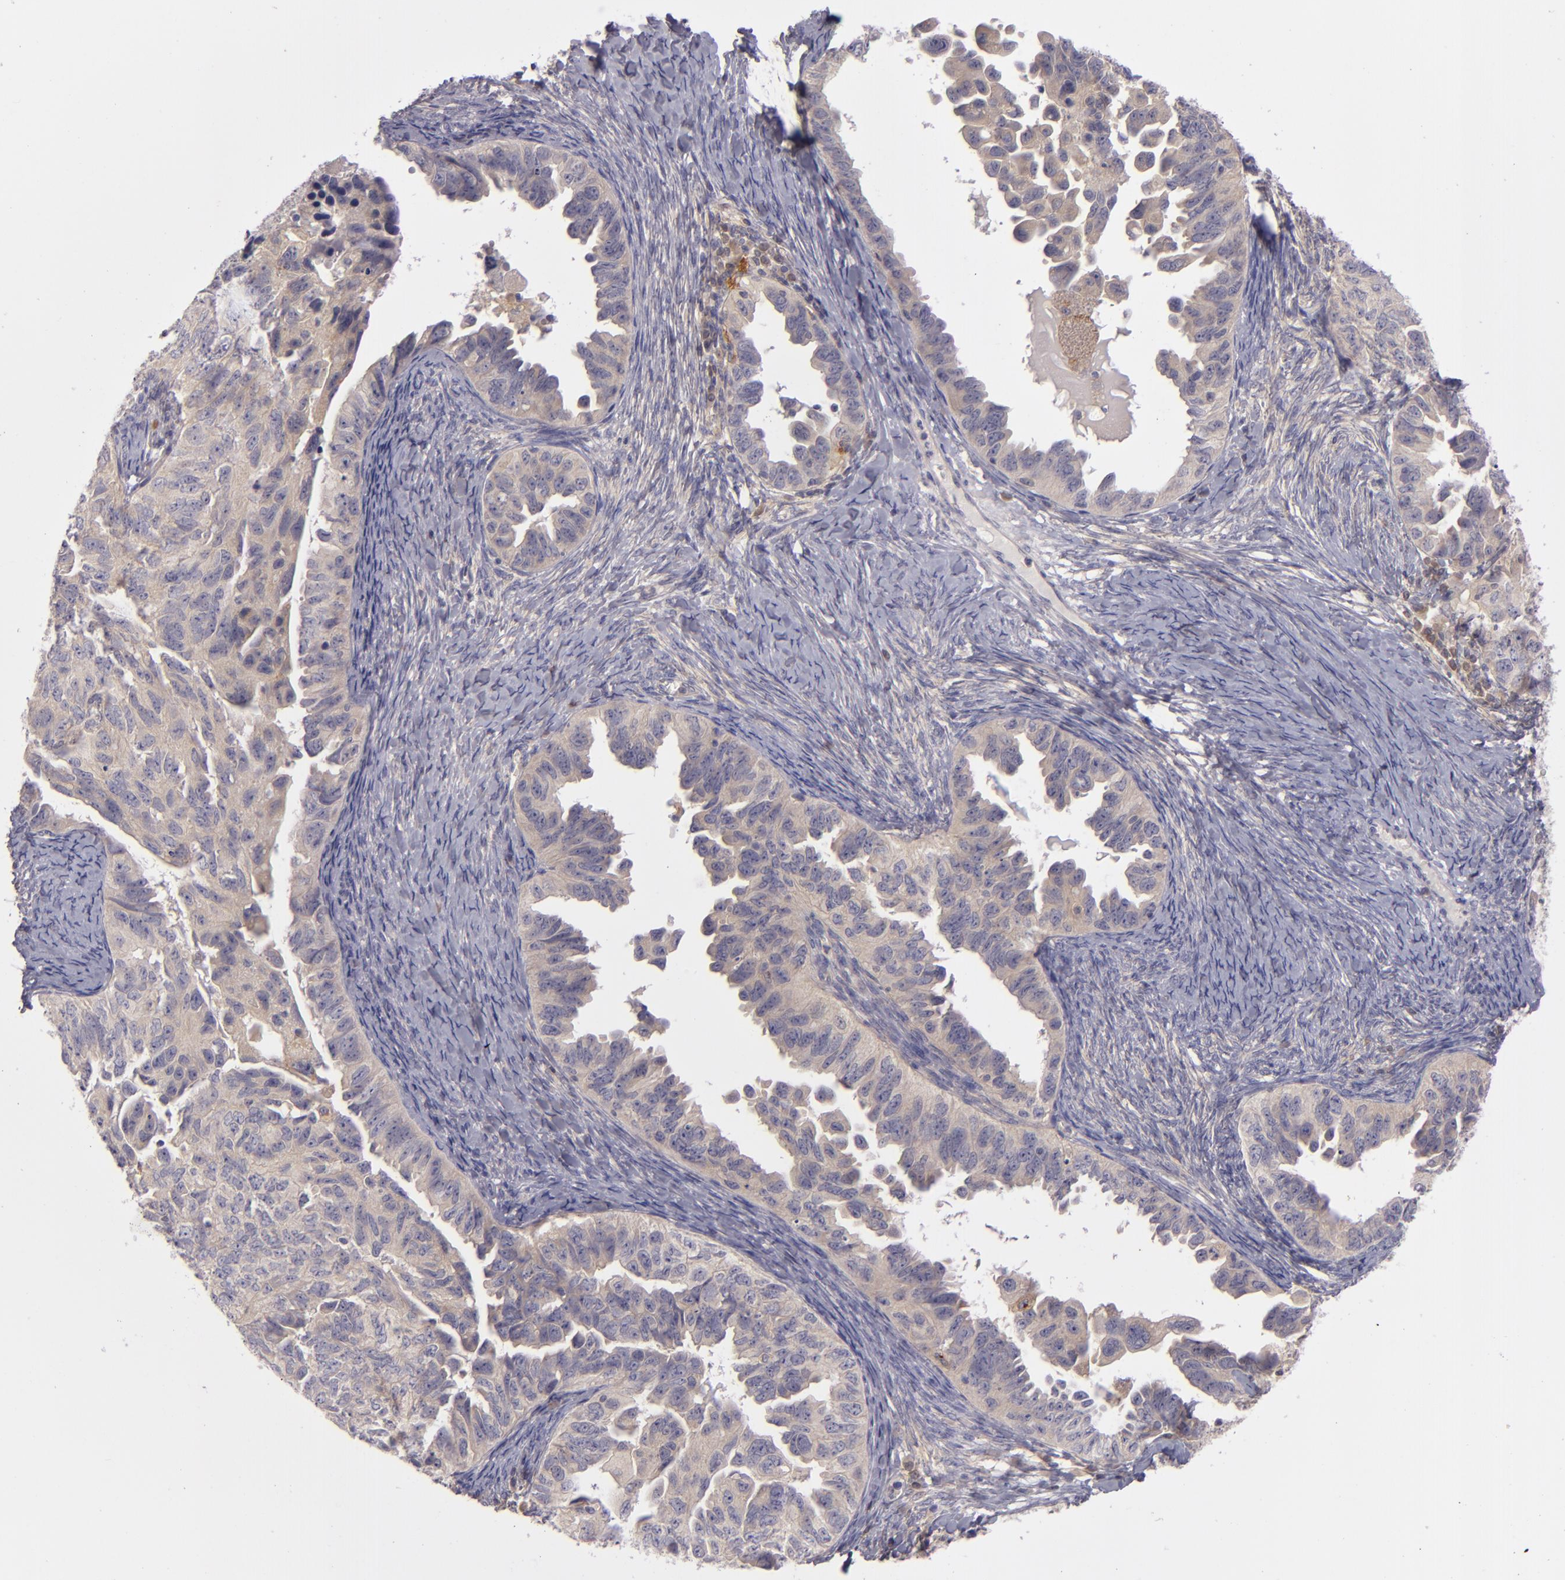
{"staining": {"intensity": "weak", "quantity": ">75%", "location": "cytoplasmic/membranous"}, "tissue": "ovarian cancer", "cell_type": "Tumor cells", "image_type": "cancer", "snomed": [{"axis": "morphology", "description": "Cystadenocarcinoma, serous, NOS"}, {"axis": "topography", "description": "Ovary"}], "caption": "Protein staining displays weak cytoplasmic/membranous staining in about >75% of tumor cells in ovarian serous cystadenocarcinoma. The staining was performed using DAB (3,3'-diaminobenzidine), with brown indicating positive protein expression. Nuclei are stained blue with hematoxylin.", "gene": "CD83", "patient": {"sex": "female", "age": 82}}